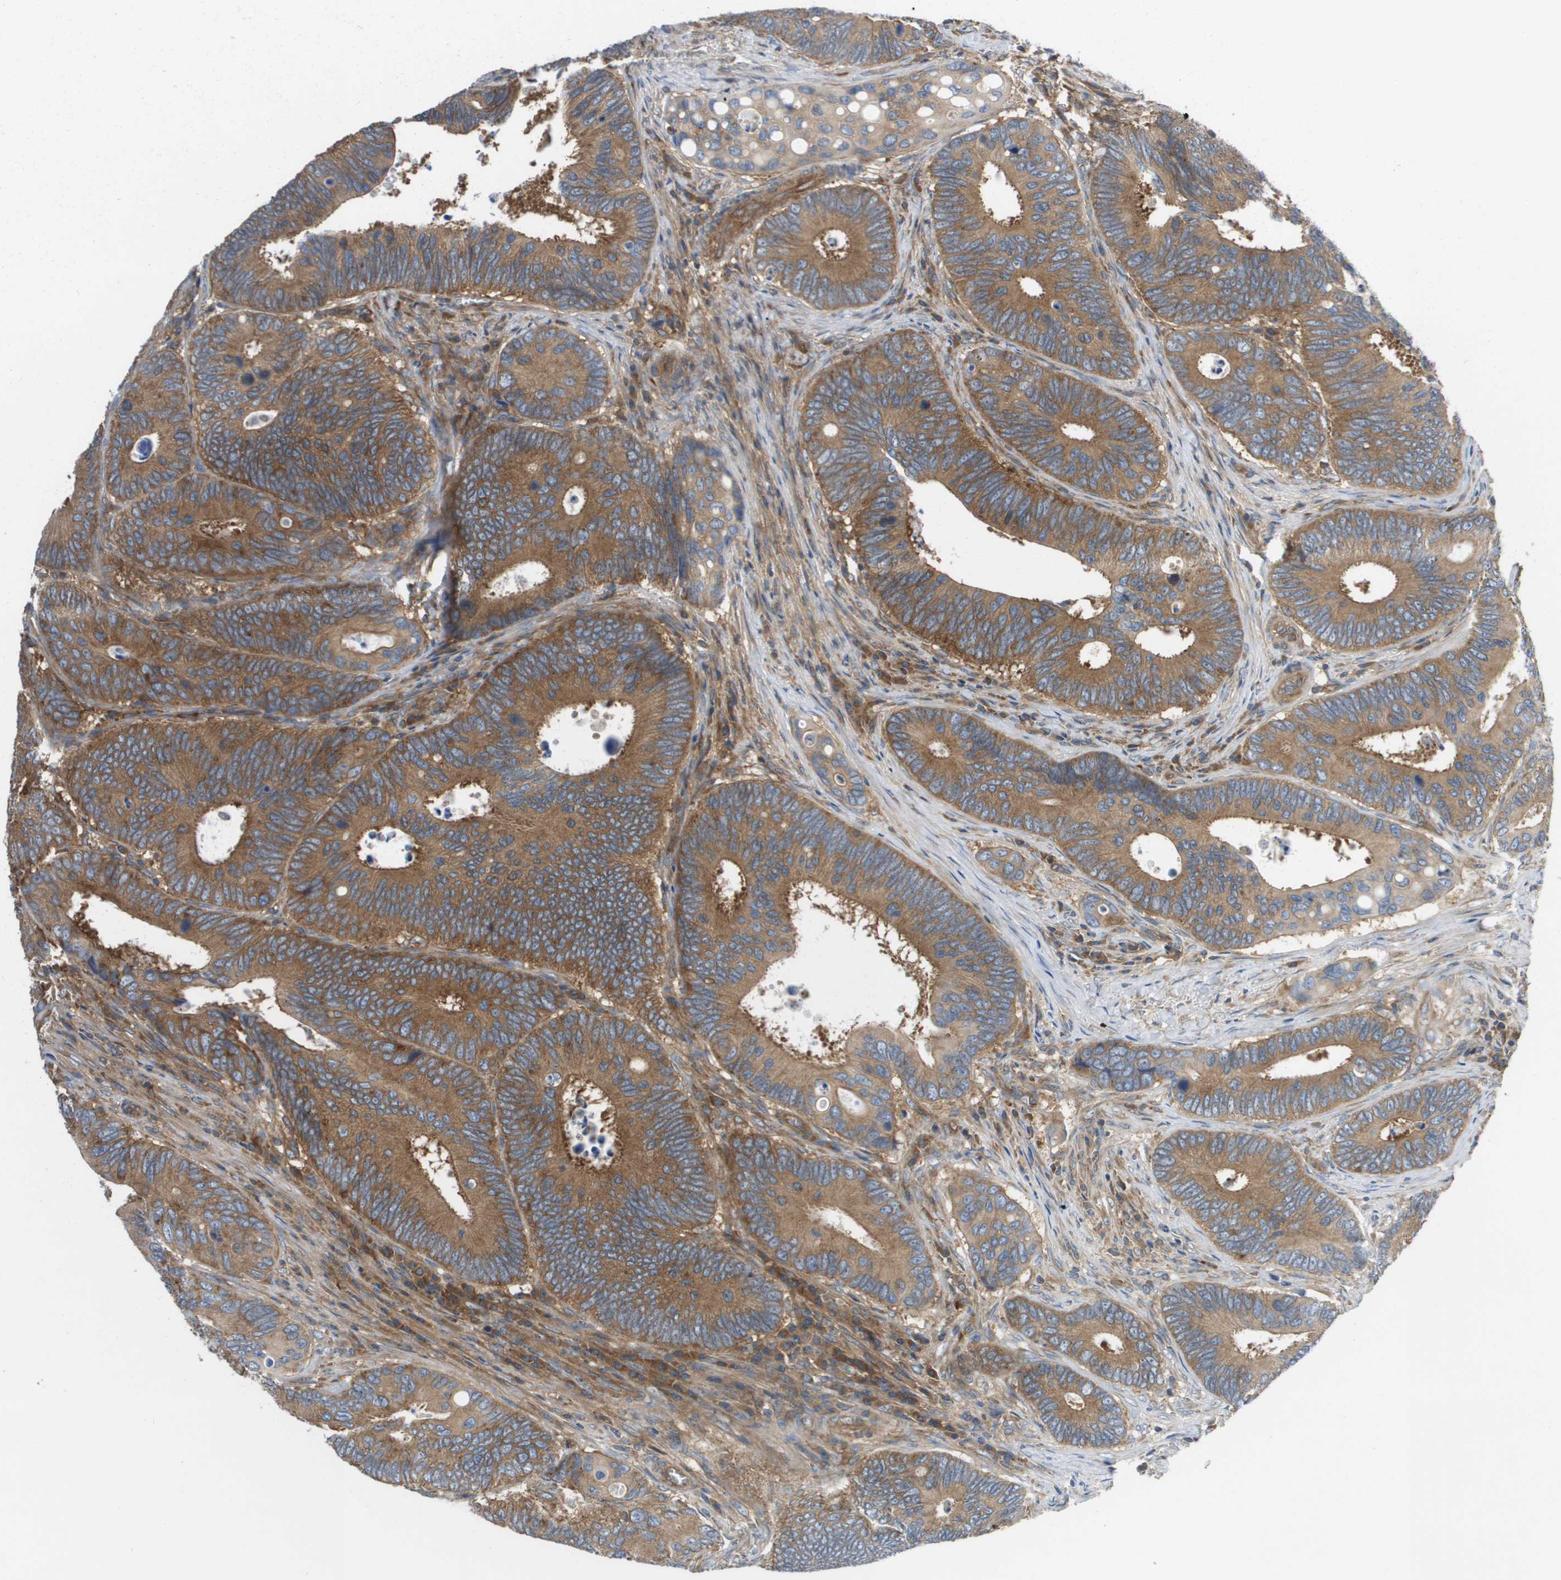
{"staining": {"intensity": "moderate", "quantity": ">75%", "location": "cytoplasmic/membranous"}, "tissue": "colorectal cancer", "cell_type": "Tumor cells", "image_type": "cancer", "snomed": [{"axis": "morphology", "description": "Inflammation, NOS"}, {"axis": "morphology", "description": "Adenocarcinoma, NOS"}, {"axis": "topography", "description": "Colon"}], "caption": "Human colorectal cancer (adenocarcinoma) stained with a protein marker exhibits moderate staining in tumor cells.", "gene": "EIF4G2", "patient": {"sex": "male", "age": 72}}